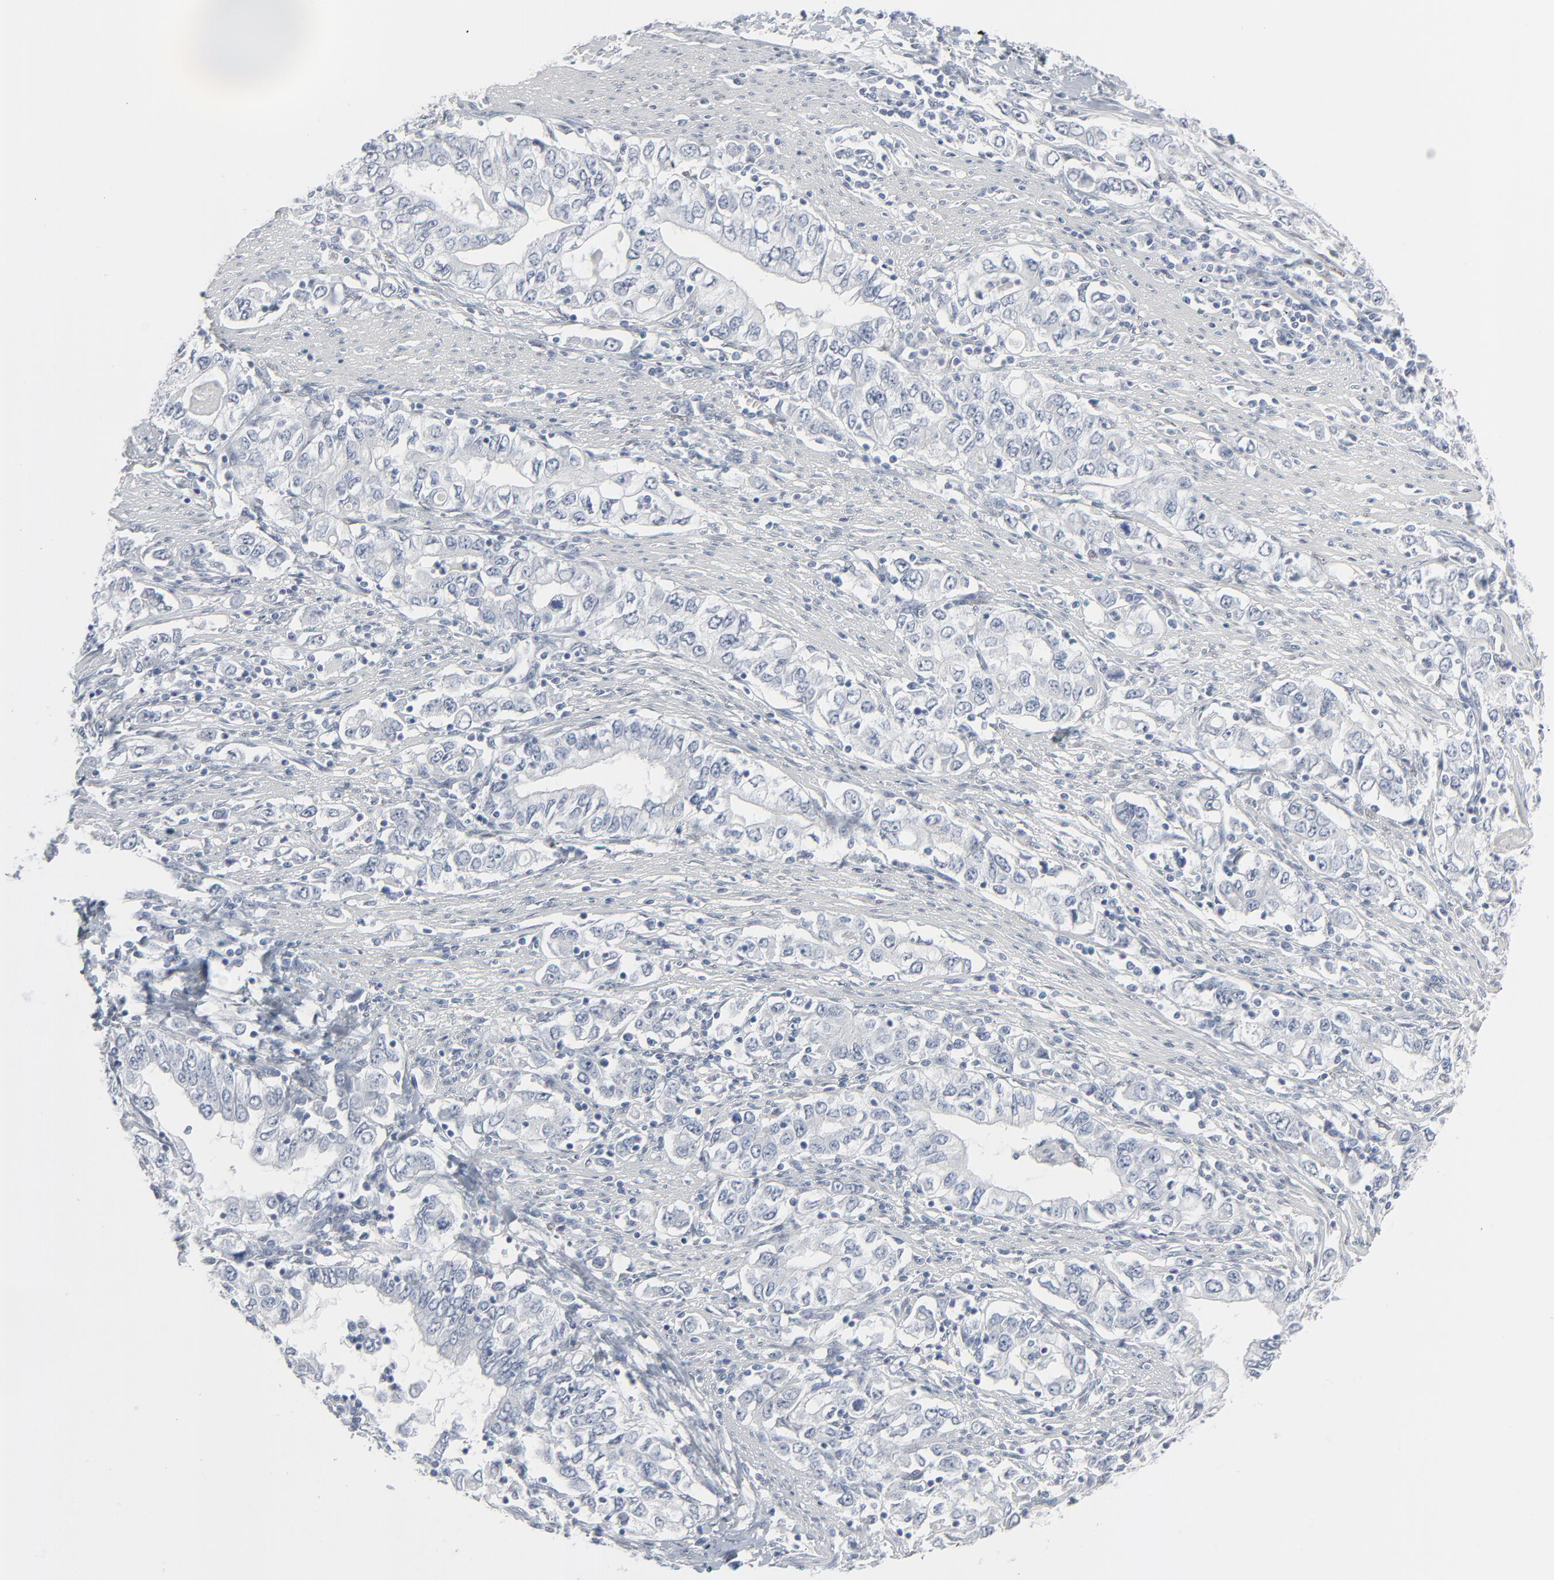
{"staining": {"intensity": "negative", "quantity": "none", "location": "none"}, "tissue": "stomach cancer", "cell_type": "Tumor cells", "image_type": "cancer", "snomed": [{"axis": "morphology", "description": "Adenocarcinoma, NOS"}, {"axis": "topography", "description": "Stomach, lower"}], "caption": "Human stomach cancer (adenocarcinoma) stained for a protein using immunohistochemistry shows no staining in tumor cells.", "gene": "MITF", "patient": {"sex": "female", "age": 72}}